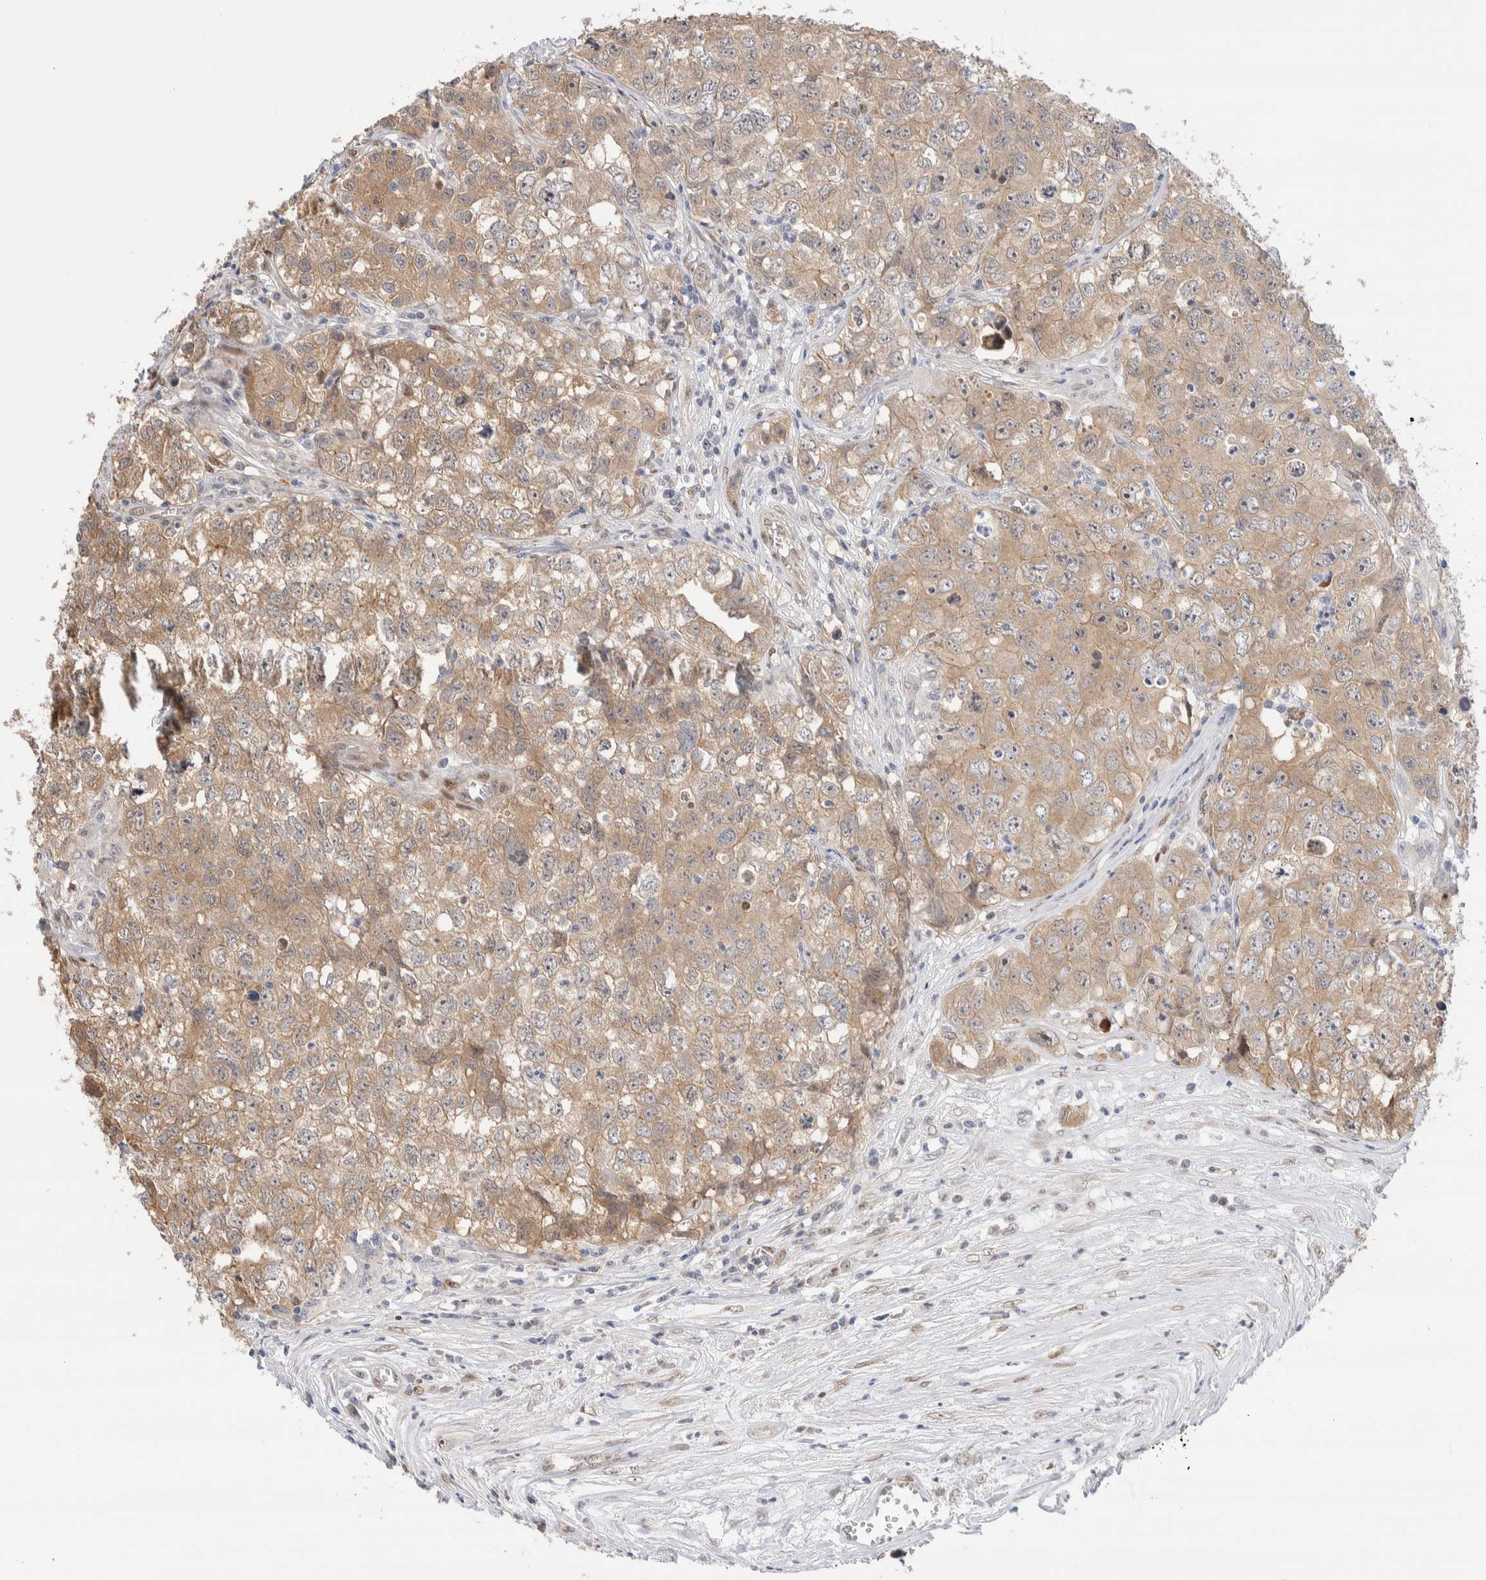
{"staining": {"intensity": "weak", "quantity": ">75%", "location": "cytoplasmic/membranous"}, "tissue": "testis cancer", "cell_type": "Tumor cells", "image_type": "cancer", "snomed": [{"axis": "morphology", "description": "Seminoma, NOS"}, {"axis": "morphology", "description": "Carcinoma, Embryonal, NOS"}, {"axis": "topography", "description": "Testis"}], "caption": "Human testis embryonal carcinoma stained for a protein (brown) exhibits weak cytoplasmic/membranous positive expression in about >75% of tumor cells.", "gene": "NSMAF", "patient": {"sex": "male", "age": 43}}